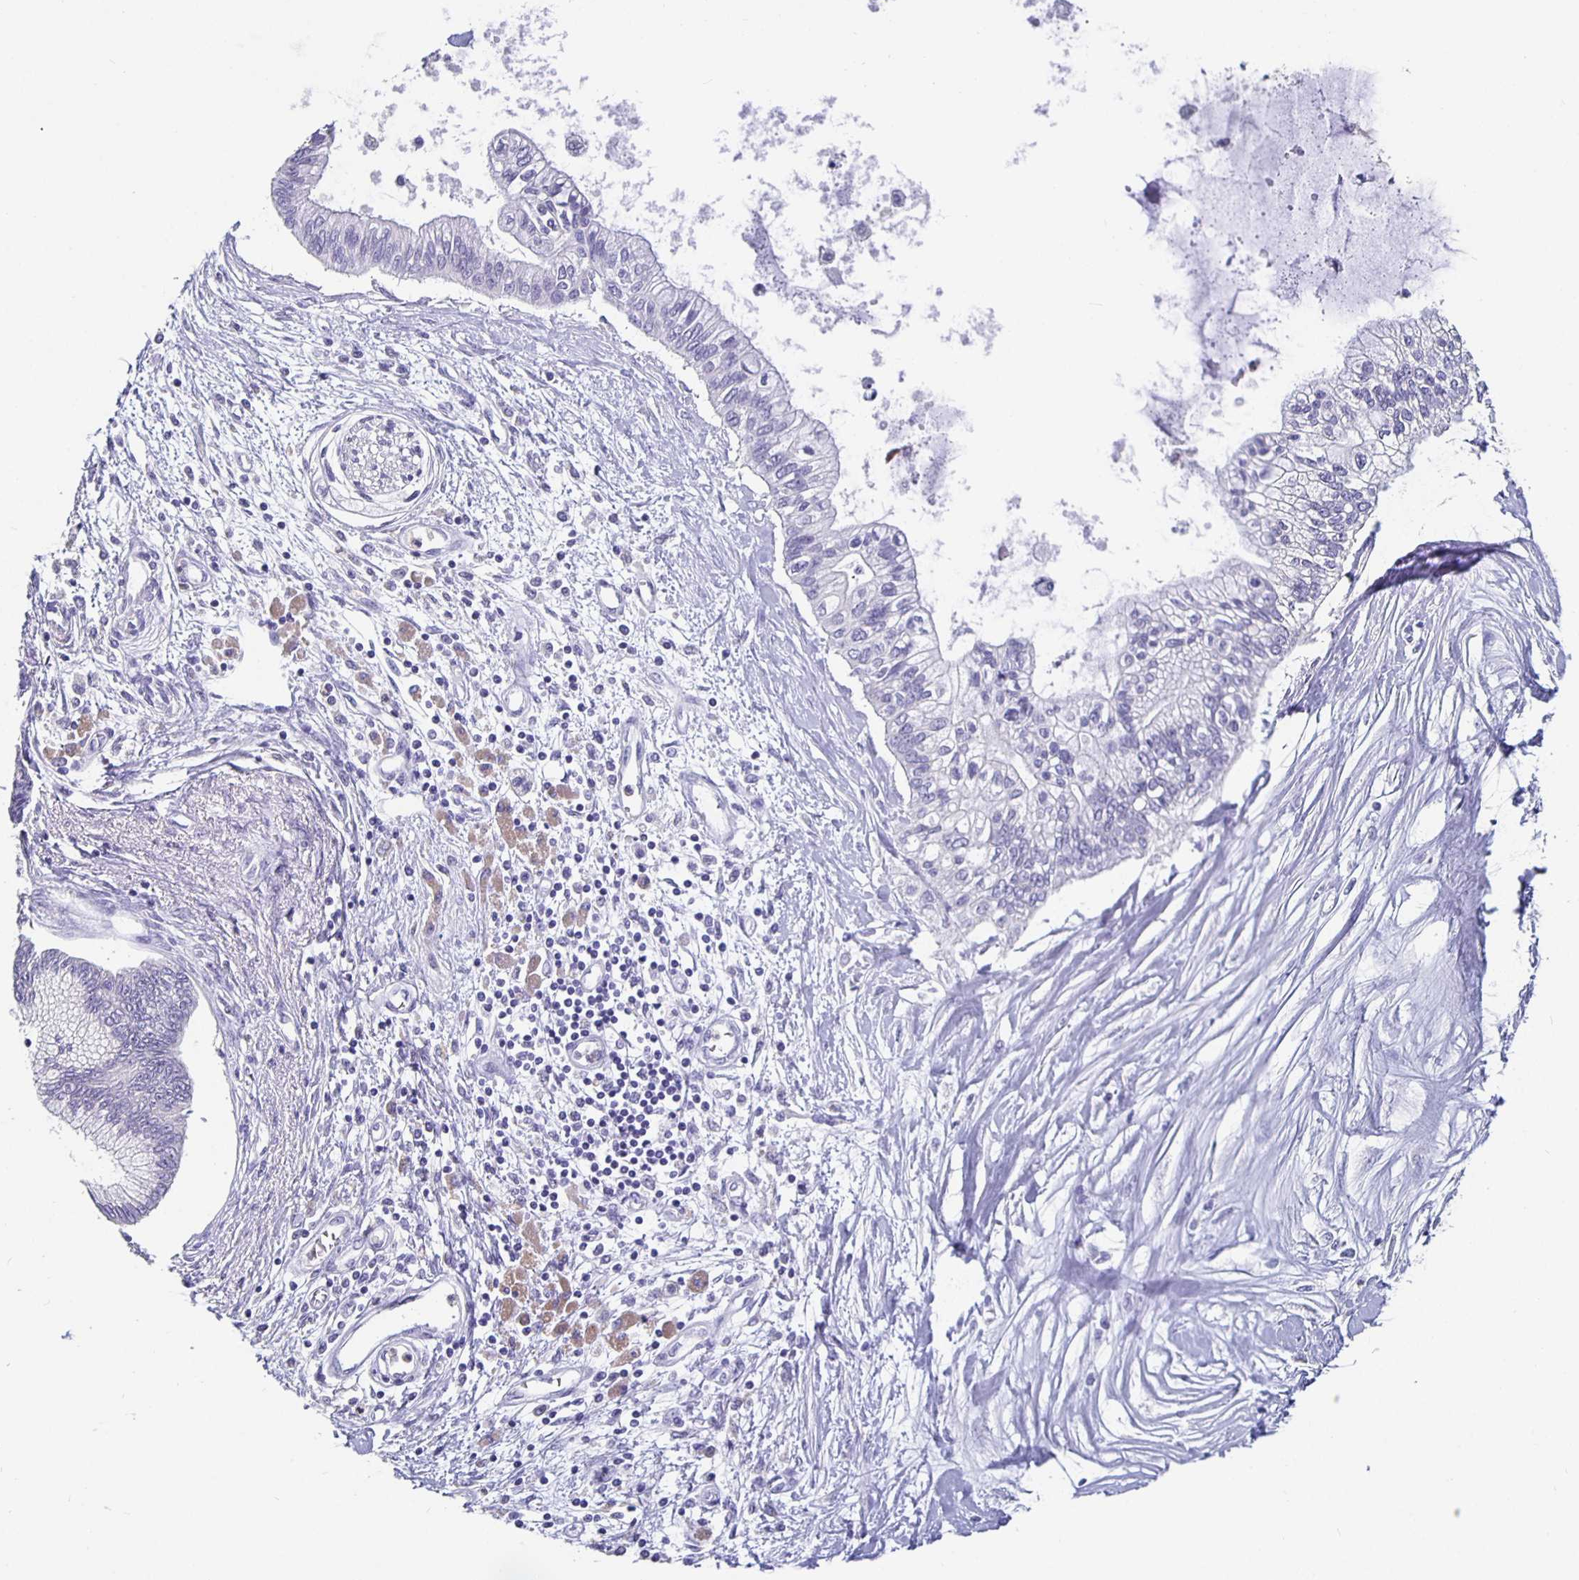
{"staining": {"intensity": "negative", "quantity": "none", "location": "none"}, "tissue": "pancreatic cancer", "cell_type": "Tumor cells", "image_type": "cancer", "snomed": [{"axis": "morphology", "description": "Adenocarcinoma, NOS"}, {"axis": "topography", "description": "Pancreas"}], "caption": "Human pancreatic adenocarcinoma stained for a protein using immunohistochemistry shows no positivity in tumor cells.", "gene": "GPX4", "patient": {"sex": "female", "age": 77}}